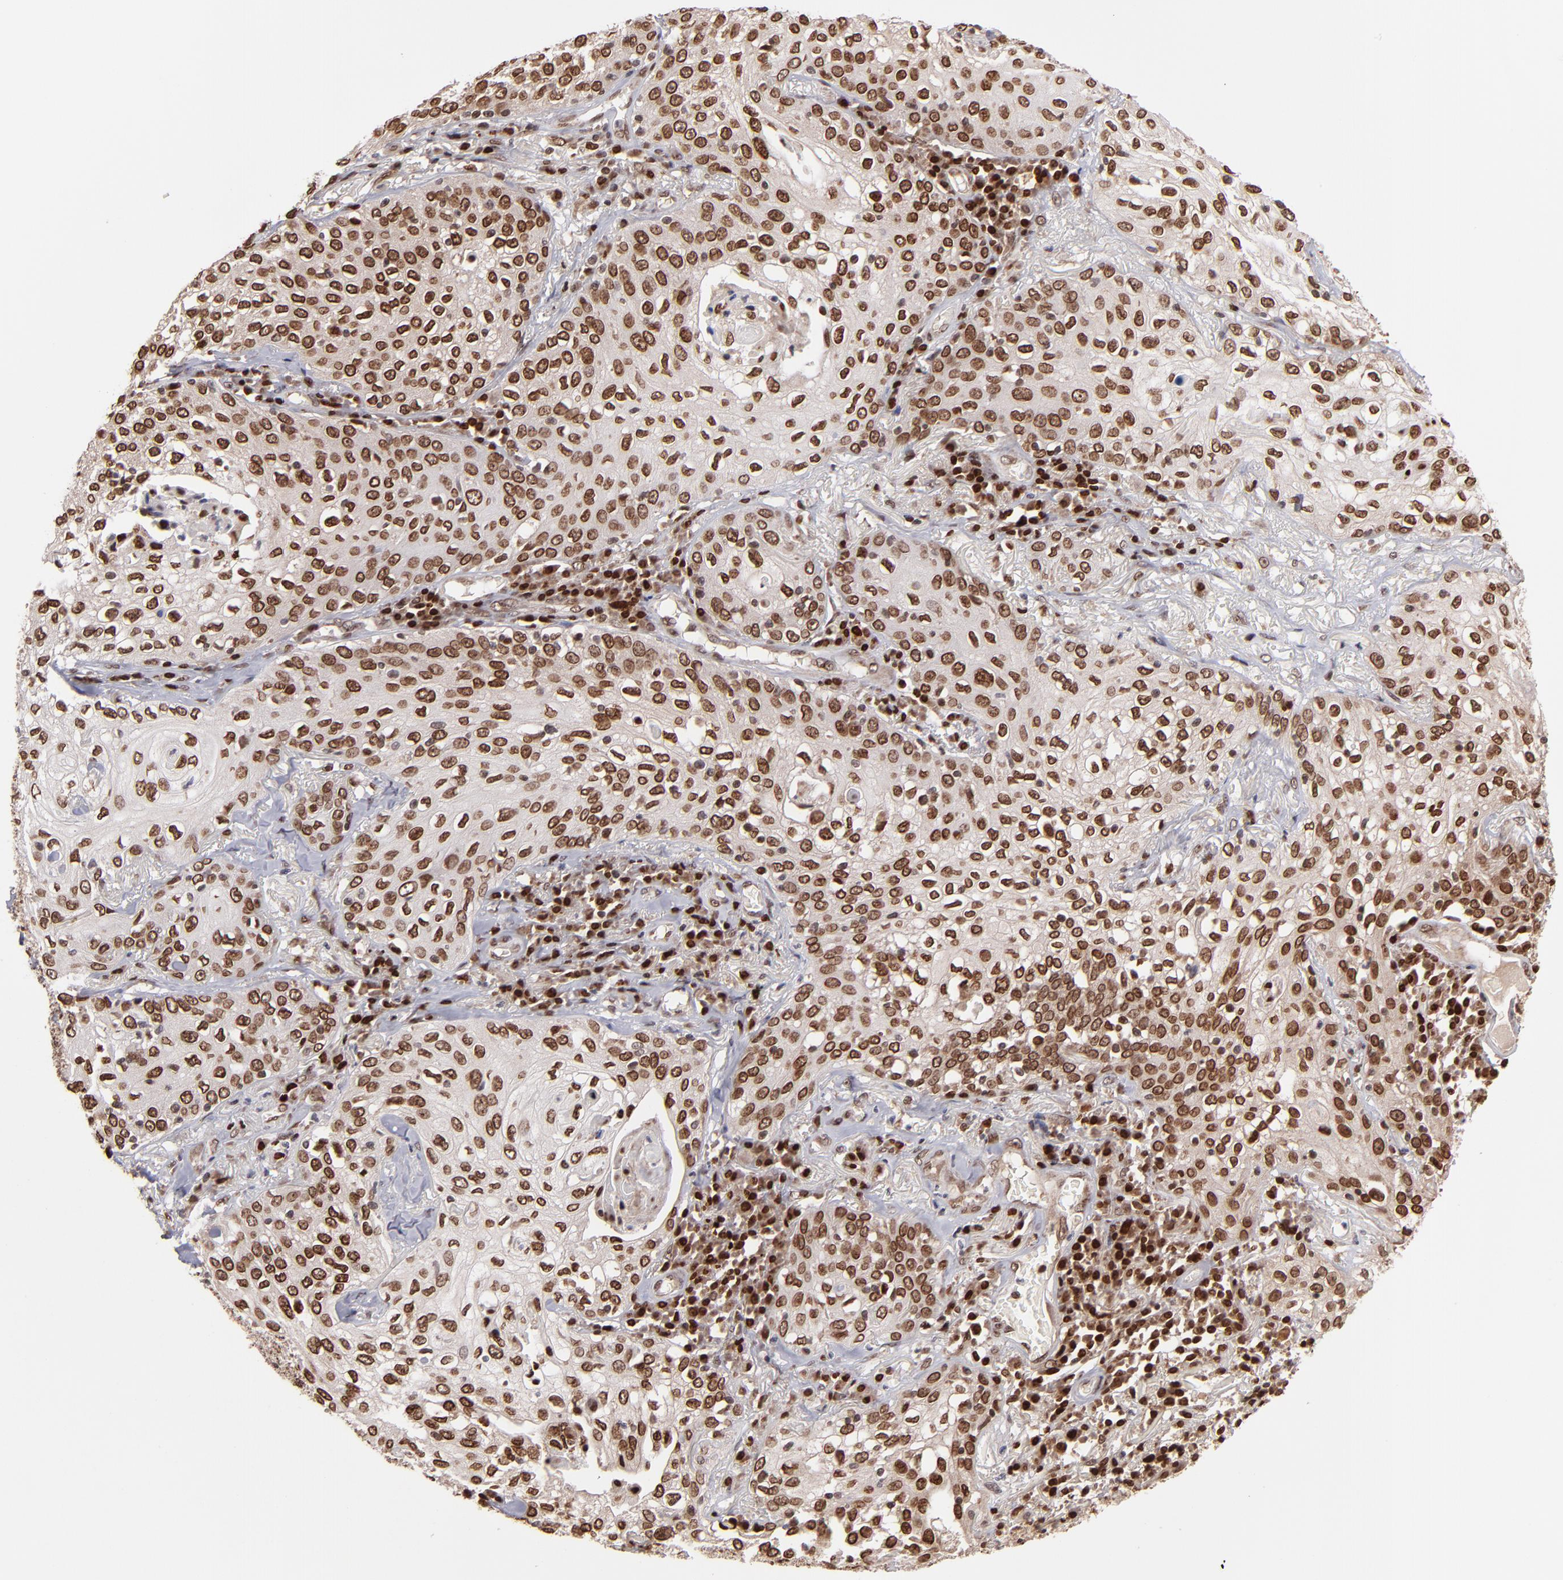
{"staining": {"intensity": "strong", "quantity": ">75%", "location": "cytoplasmic/membranous,nuclear"}, "tissue": "skin cancer", "cell_type": "Tumor cells", "image_type": "cancer", "snomed": [{"axis": "morphology", "description": "Squamous cell carcinoma, NOS"}, {"axis": "topography", "description": "Skin"}], "caption": "Immunohistochemistry histopathology image of neoplastic tissue: skin cancer stained using IHC displays high levels of strong protein expression localized specifically in the cytoplasmic/membranous and nuclear of tumor cells, appearing as a cytoplasmic/membranous and nuclear brown color.", "gene": "TOP1MT", "patient": {"sex": "male", "age": 65}}